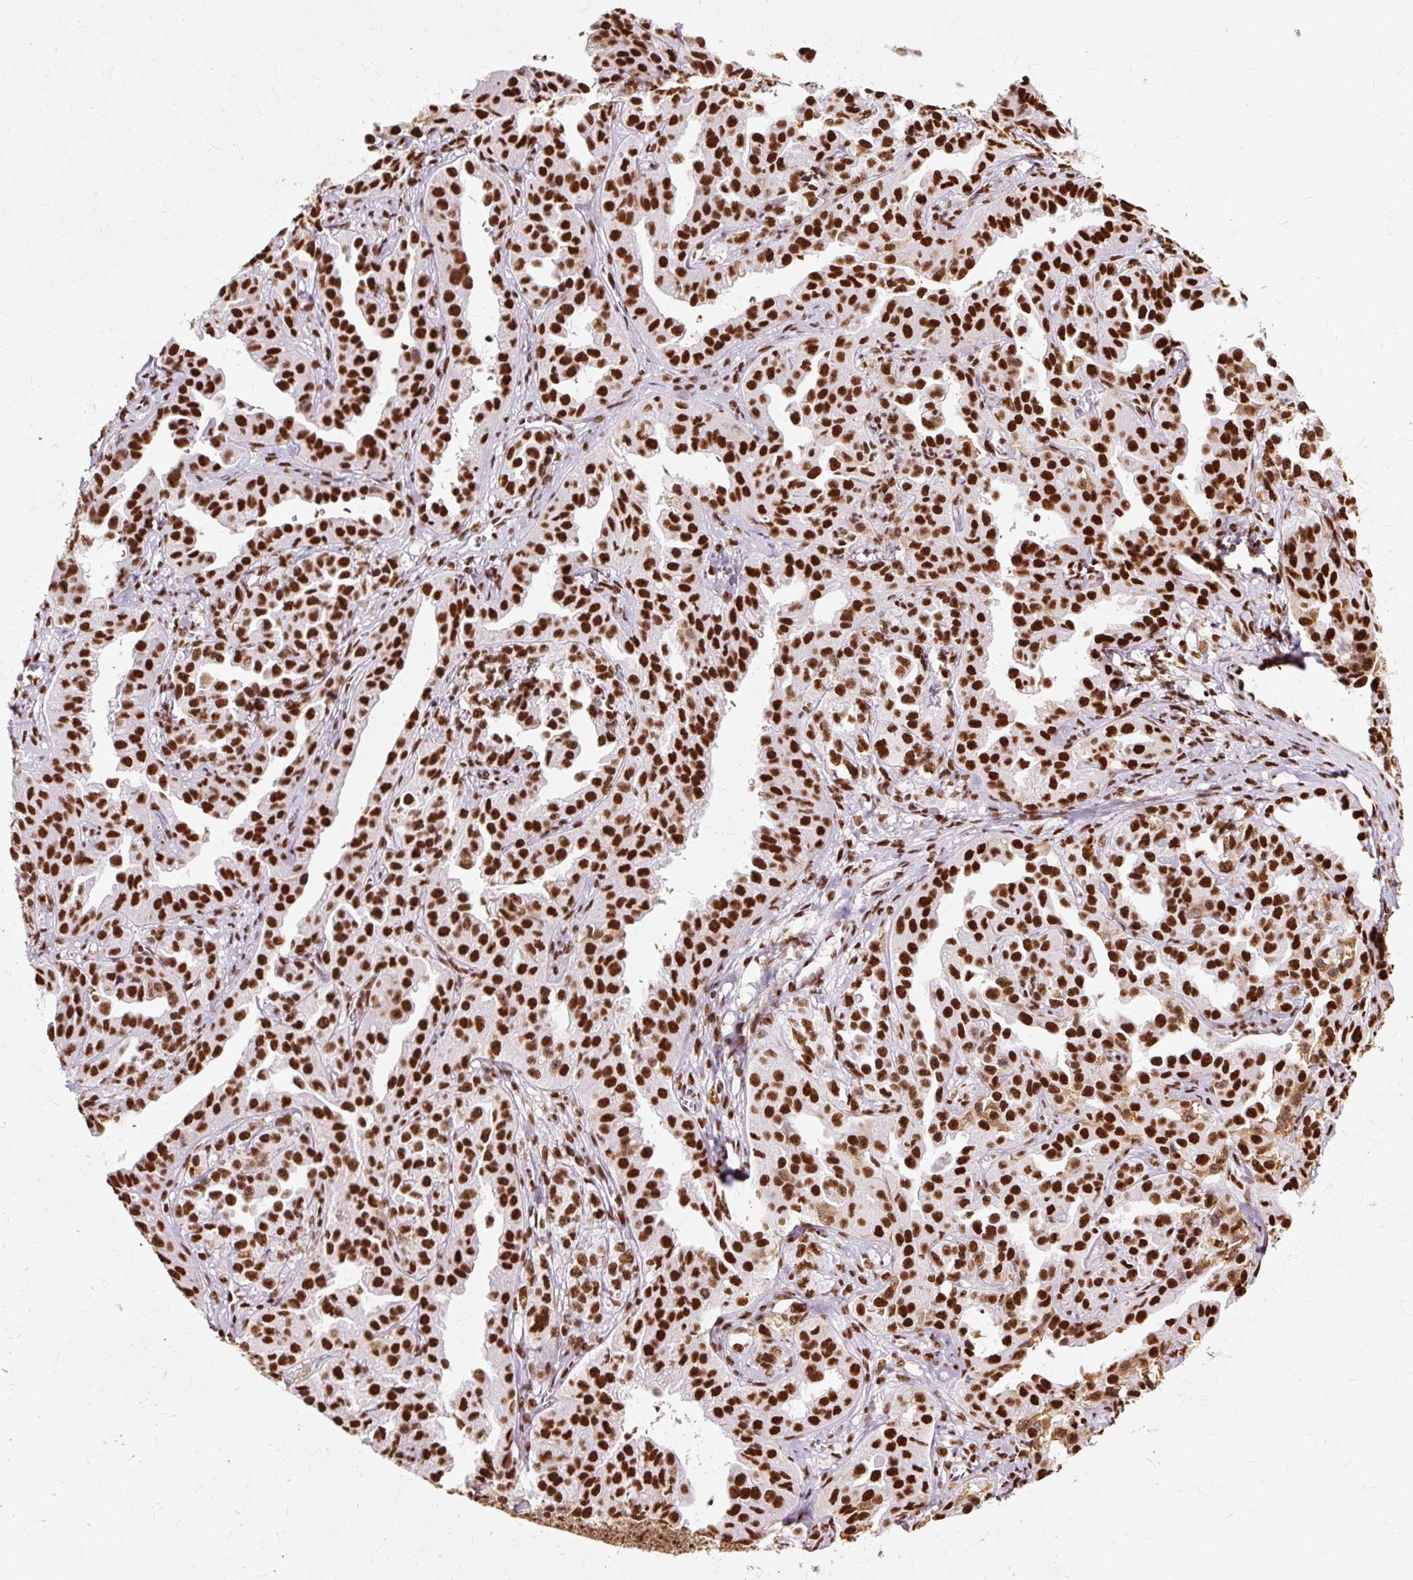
{"staining": {"intensity": "strong", "quantity": ">75%", "location": "nuclear"}, "tissue": "ovarian cancer", "cell_type": "Tumor cells", "image_type": "cancer", "snomed": [{"axis": "morphology", "description": "Cystadenocarcinoma, serous, NOS"}, {"axis": "topography", "description": "Ovary"}], "caption": "Protein expression analysis of ovarian cancer (serous cystadenocarcinoma) demonstrates strong nuclear positivity in approximately >75% of tumor cells.", "gene": "XRCC6", "patient": {"sex": "female", "age": 75}}